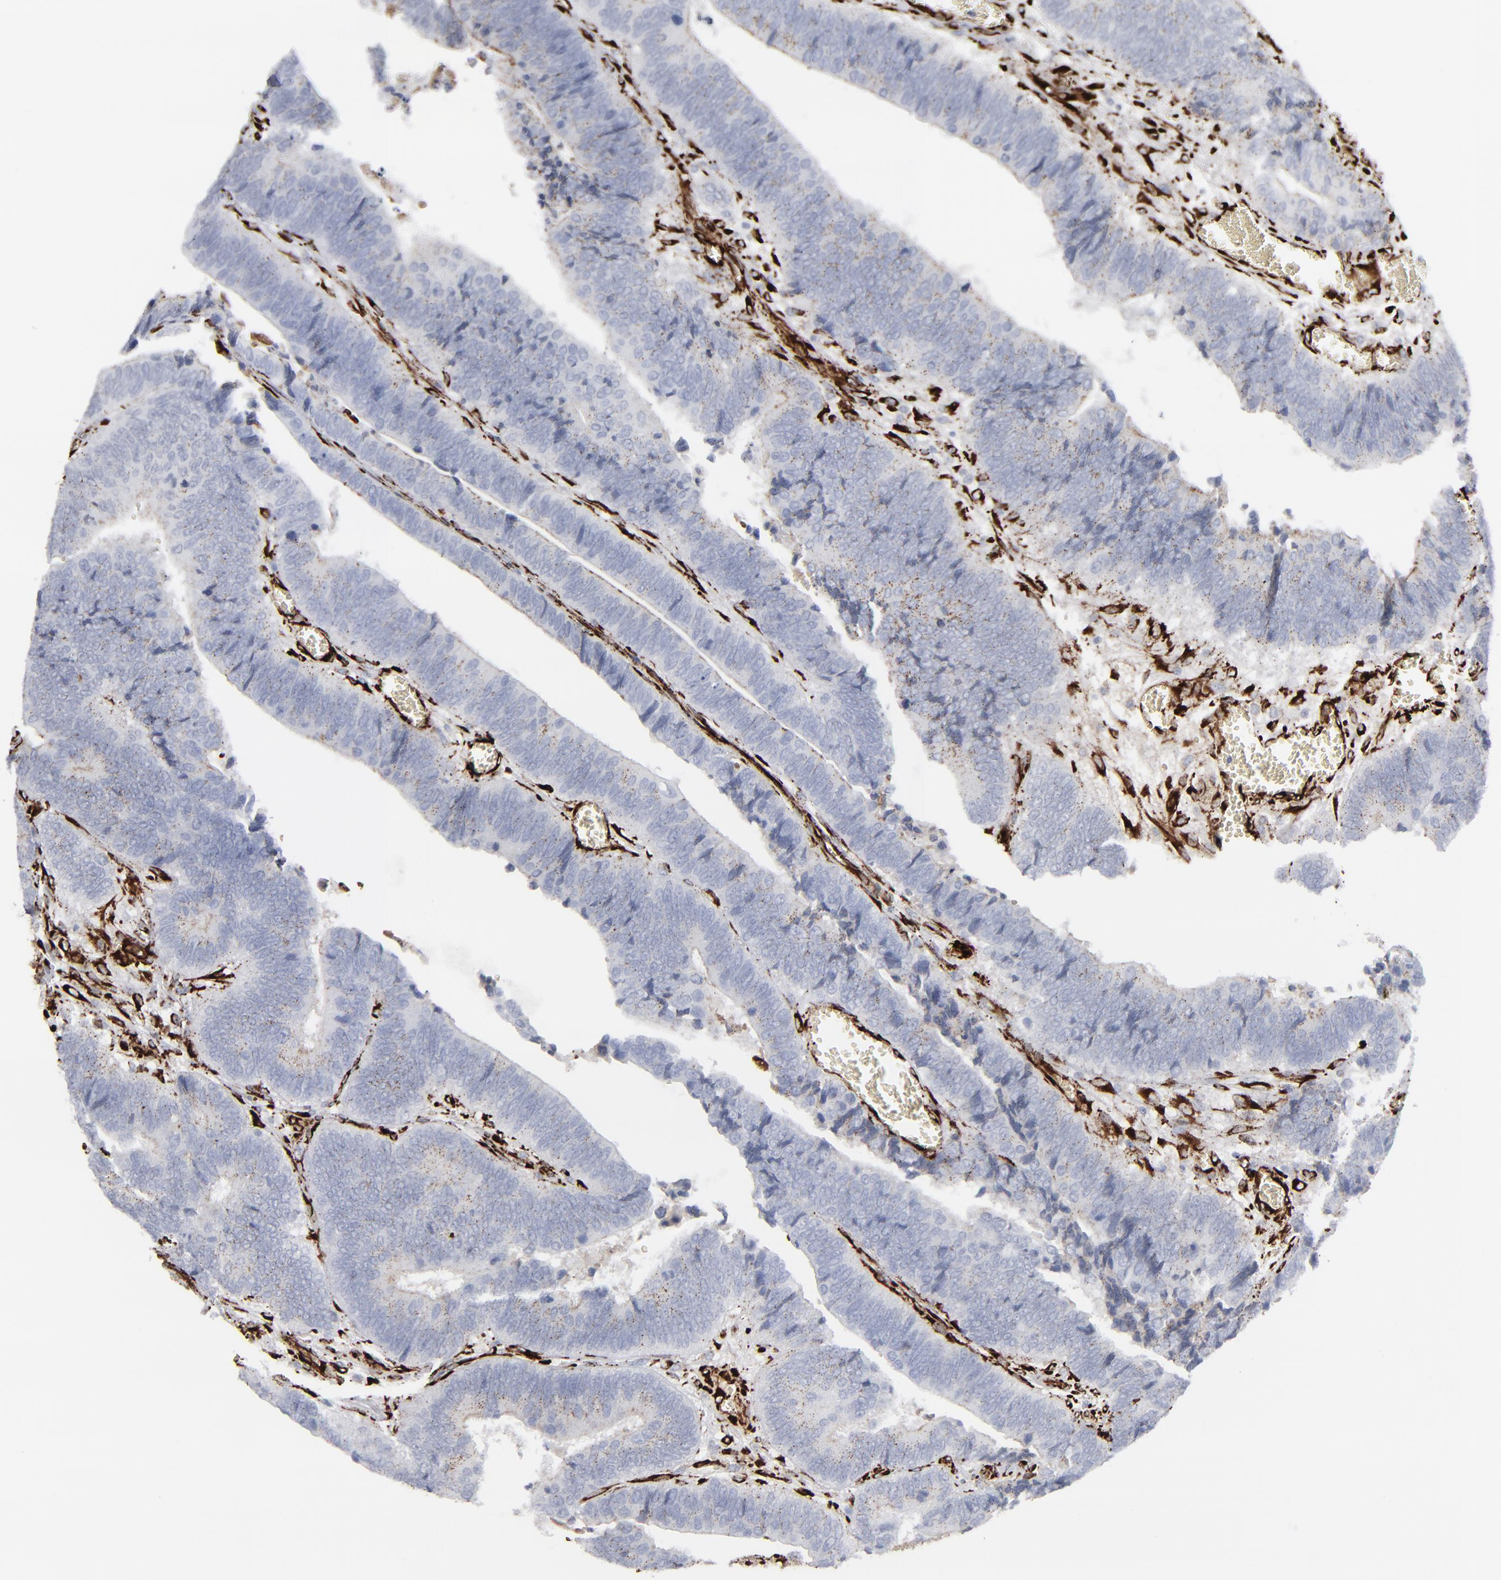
{"staining": {"intensity": "negative", "quantity": "none", "location": "none"}, "tissue": "colorectal cancer", "cell_type": "Tumor cells", "image_type": "cancer", "snomed": [{"axis": "morphology", "description": "Adenocarcinoma, NOS"}, {"axis": "topography", "description": "Colon"}], "caption": "High power microscopy photomicrograph of an immunohistochemistry (IHC) histopathology image of colorectal cancer (adenocarcinoma), revealing no significant staining in tumor cells. (Stains: DAB immunohistochemistry (IHC) with hematoxylin counter stain, Microscopy: brightfield microscopy at high magnification).", "gene": "SPARC", "patient": {"sex": "male", "age": 72}}